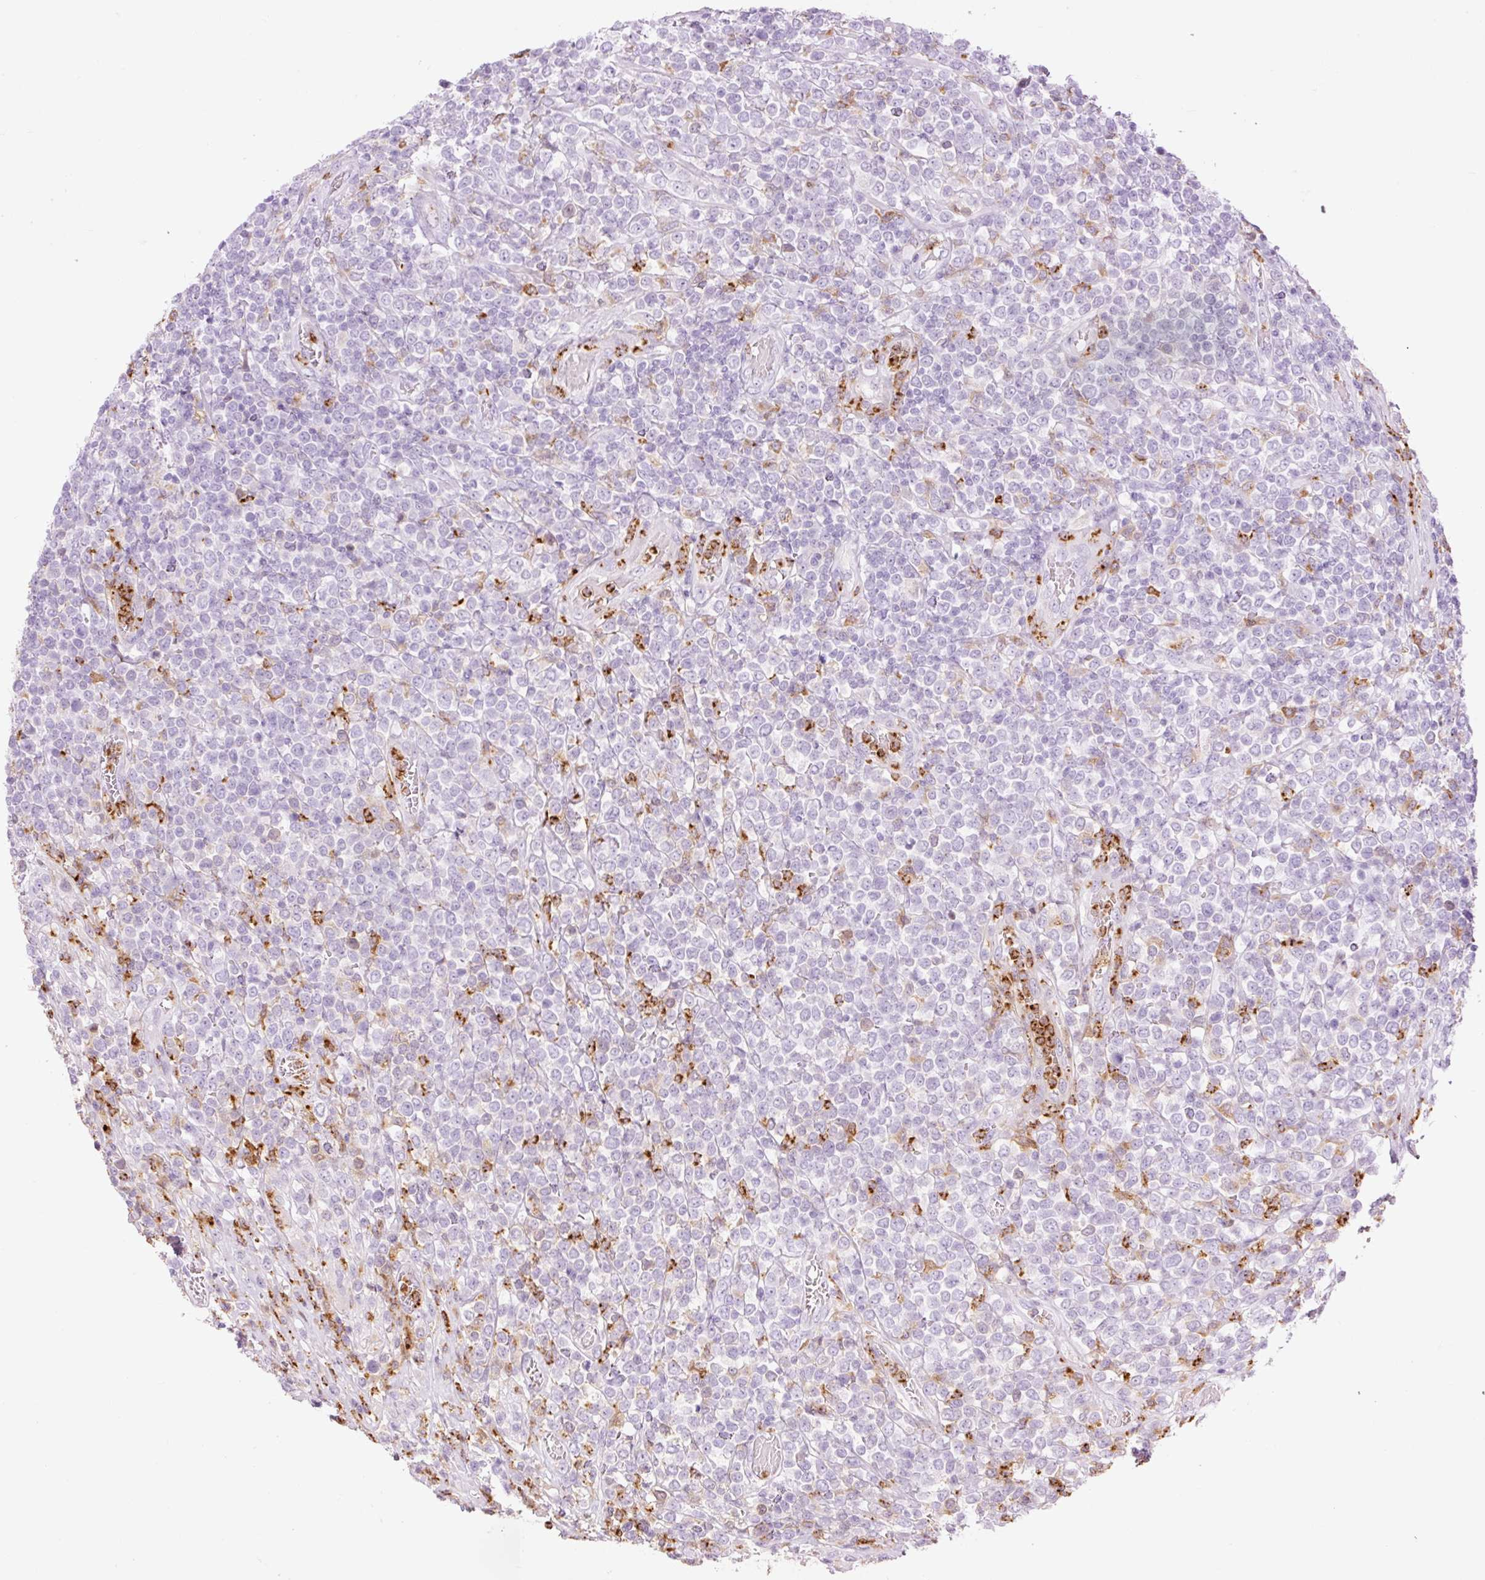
{"staining": {"intensity": "negative", "quantity": "none", "location": "none"}, "tissue": "lymphoma", "cell_type": "Tumor cells", "image_type": "cancer", "snomed": [{"axis": "morphology", "description": "Malignant lymphoma, non-Hodgkin's type, High grade"}, {"axis": "topography", "description": "Soft tissue"}], "caption": "Human lymphoma stained for a protein using immunohistochemistry shows no staining in tumor cells.", "gene": "LYZ", "patient": {"sex": "female", "age": 56}}